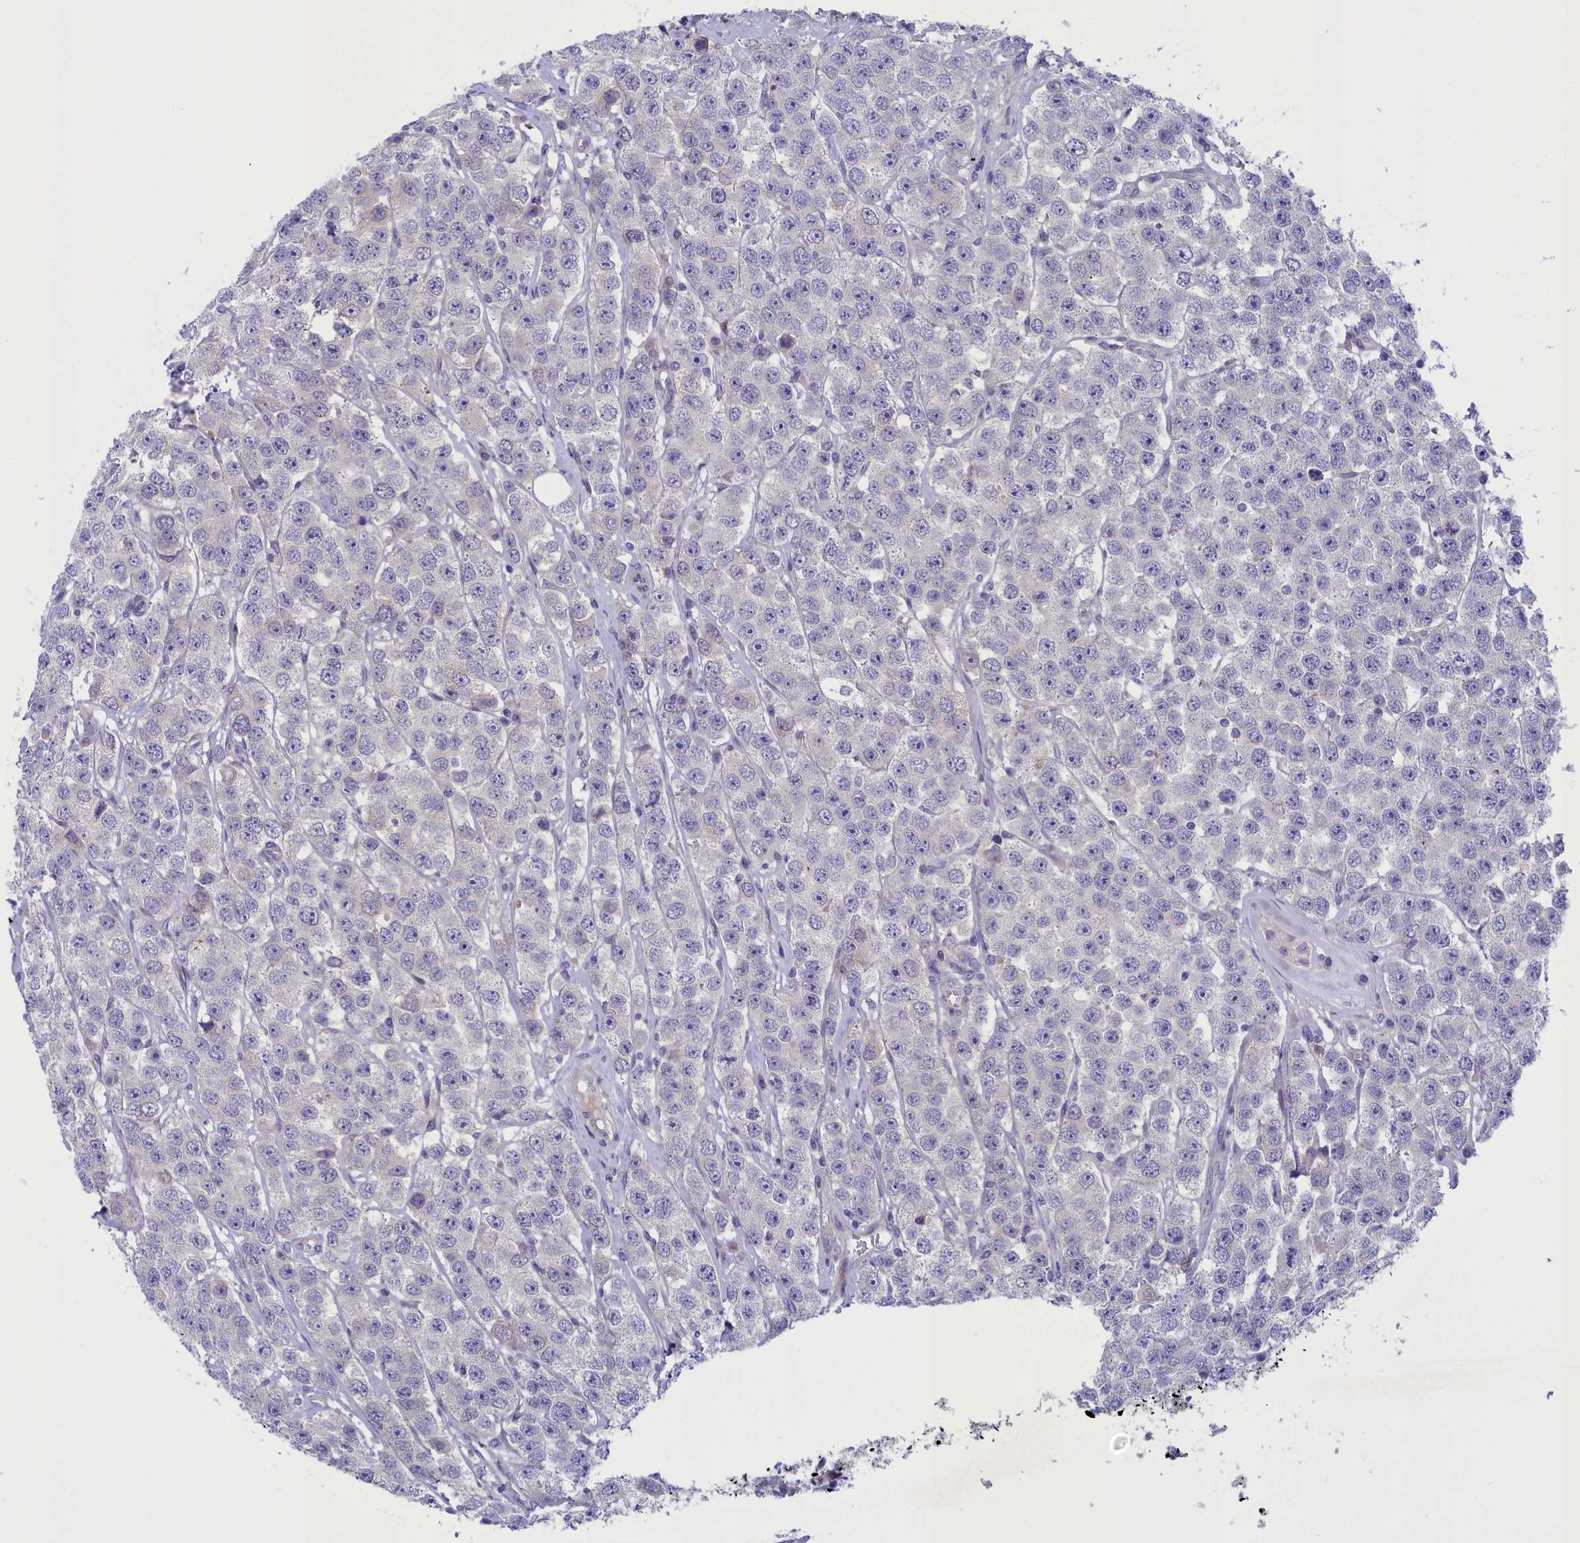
{"staining": {"intensity": "negative", "quantity": "none", "location": "none"}, "tissue": "testis cancer", "cell_type": "Tumor cells", "image_type": "cancer", "snomed": [{"axis": "morphology", "description": "Seminoma, NOS"}, {"axis": "topography", "description": "Testis"}], "caption": "The photomicrograph exhibits no significant positivity in tumor cells of testis cancer (seminoma).", "gene": "LOXL1", "patient": {"sex": "male", "age": 28}}